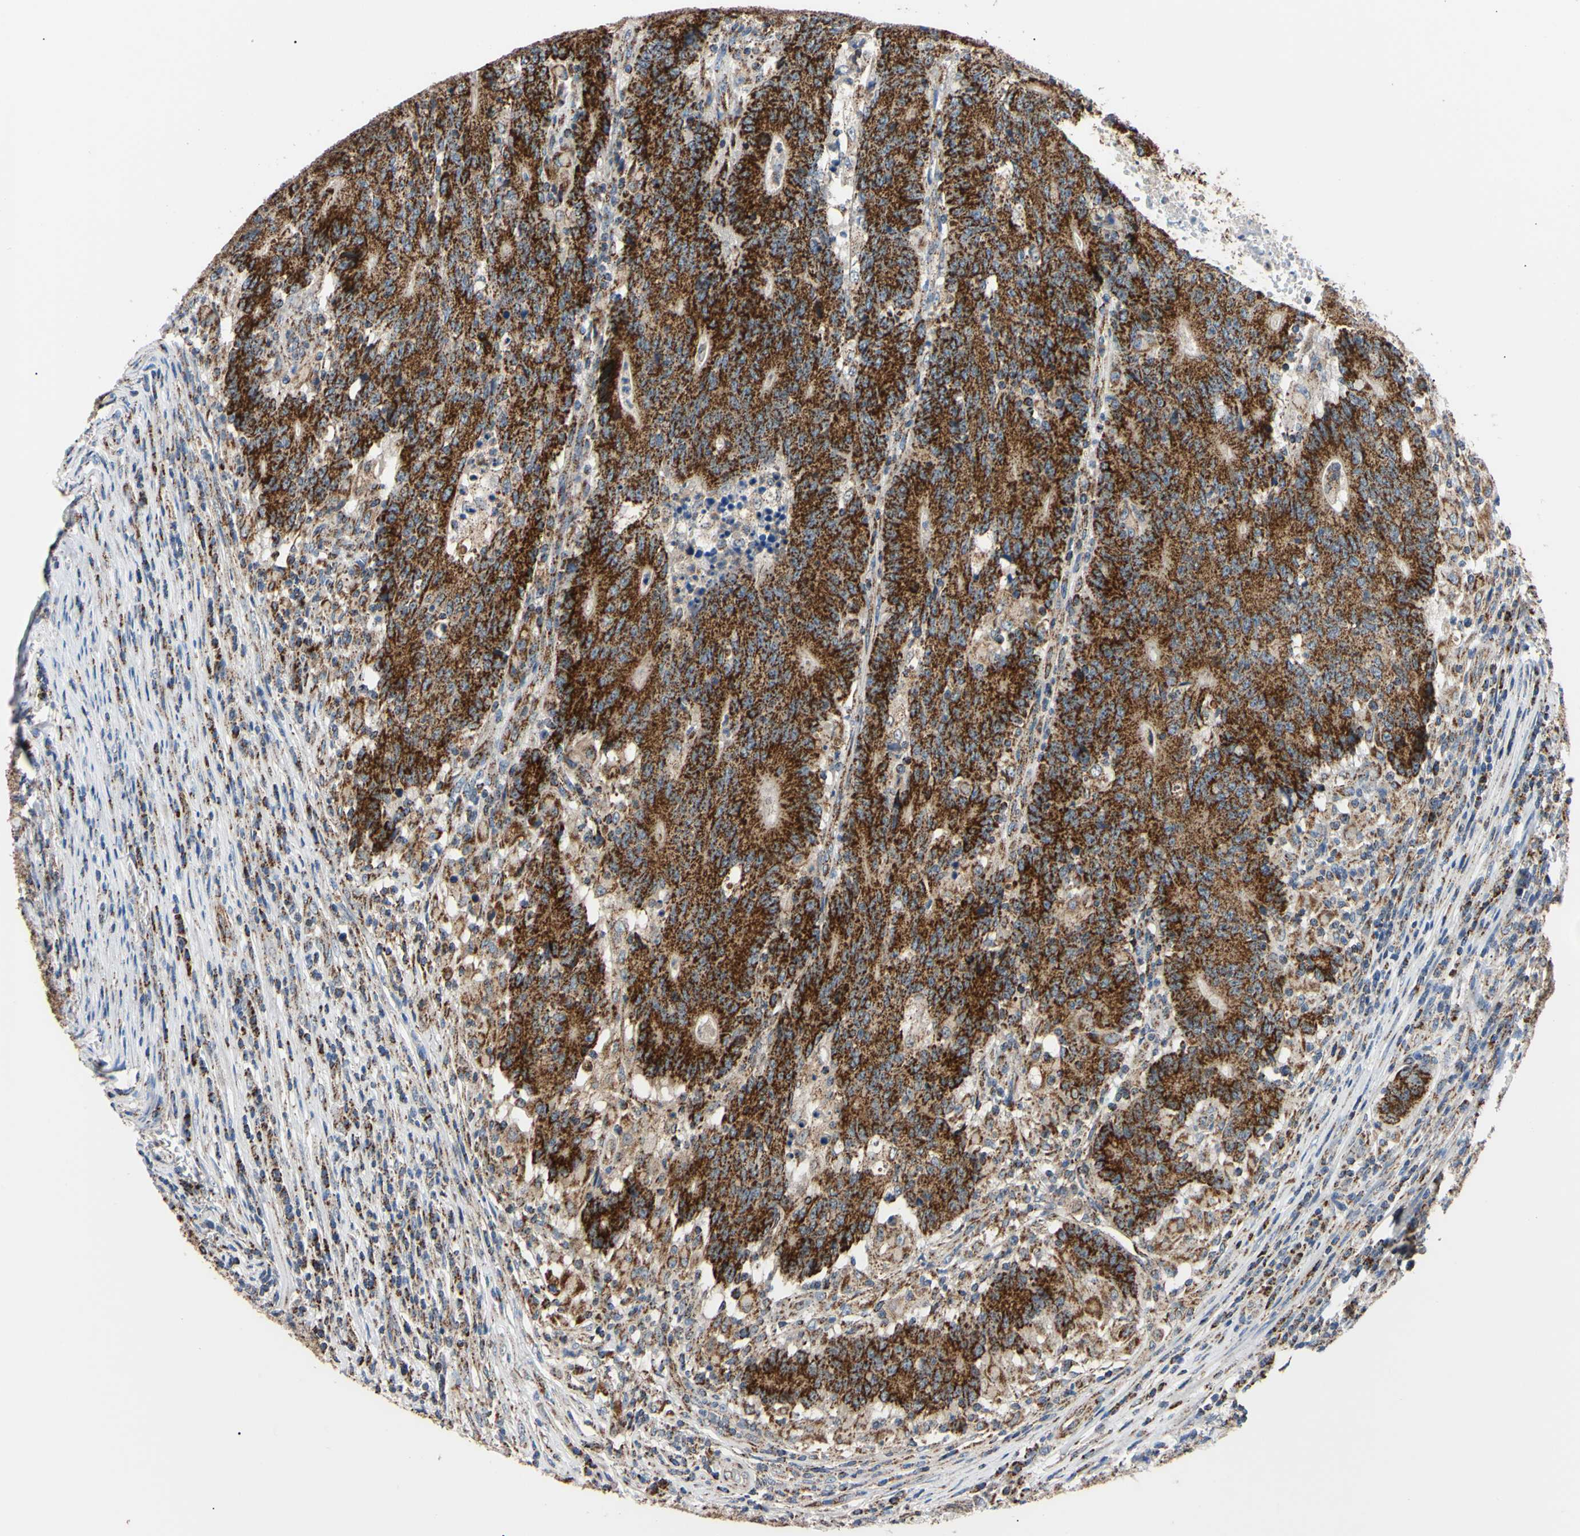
{"staining": {"intensity": "strong", "quantity": ">75%", "location": "cytoplasmic/membranous"}, "tissue": "colorectal cancer", "cell_type": "Tumor cells", "image_type": "cancer", "snomed": [{"axis": "morphology", "description": "Normal tissue, NOS"}, {"axis": "morphology", "description": "Adenocarcinoma, NOS"}, {"axis": "topography", "description": "Colon"}], "caption": "Adenocarcinoma (colorectal) stained with DAB immunohistochemistry (IHC) demonstrates high levels of strong cytoplasmic/membranous positivity in about >75% of tumor cells.", "gene": "CLPP", "patient": {"sex": "female", "age": 75}}